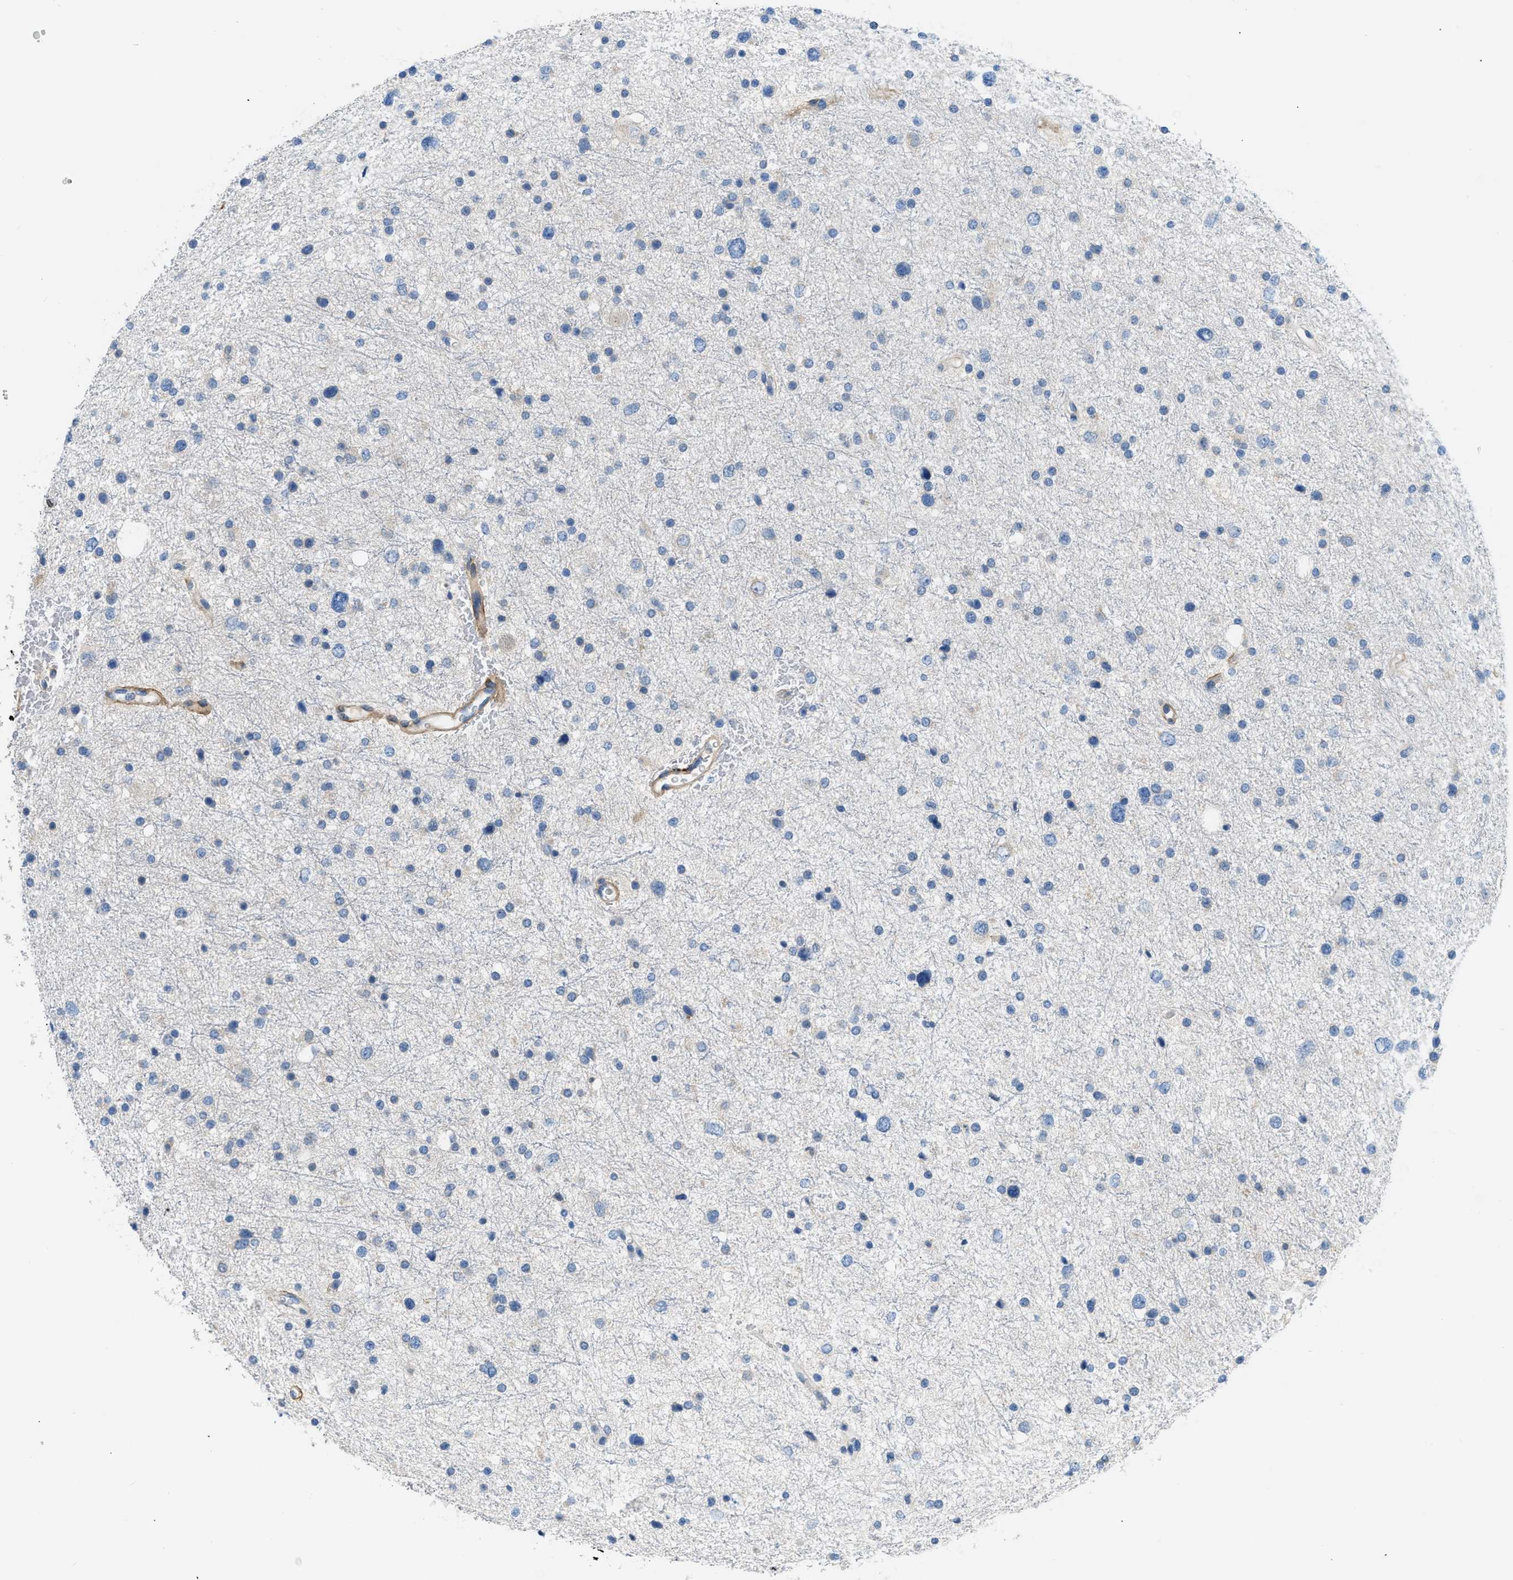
{"staining": {"intensity": "negative", "quantity": "none", "location": "none"}, "tissue": "glioma", "cell_type": "Tumor cells", "image_type": "cancer", "snomed": [{"axis": "morphology", "description": "Glioma, malignant, Low grade"}, {"axis": "topography", "description": "Brain"}], "caption": "Immunohistochemistry micrograph of malignant glioma (low-grade) stained for a protein (brown), which displays no positivity in tumor cells.", "gene": "COL15A1", "patient": {"sex": "female", "age": 37}}